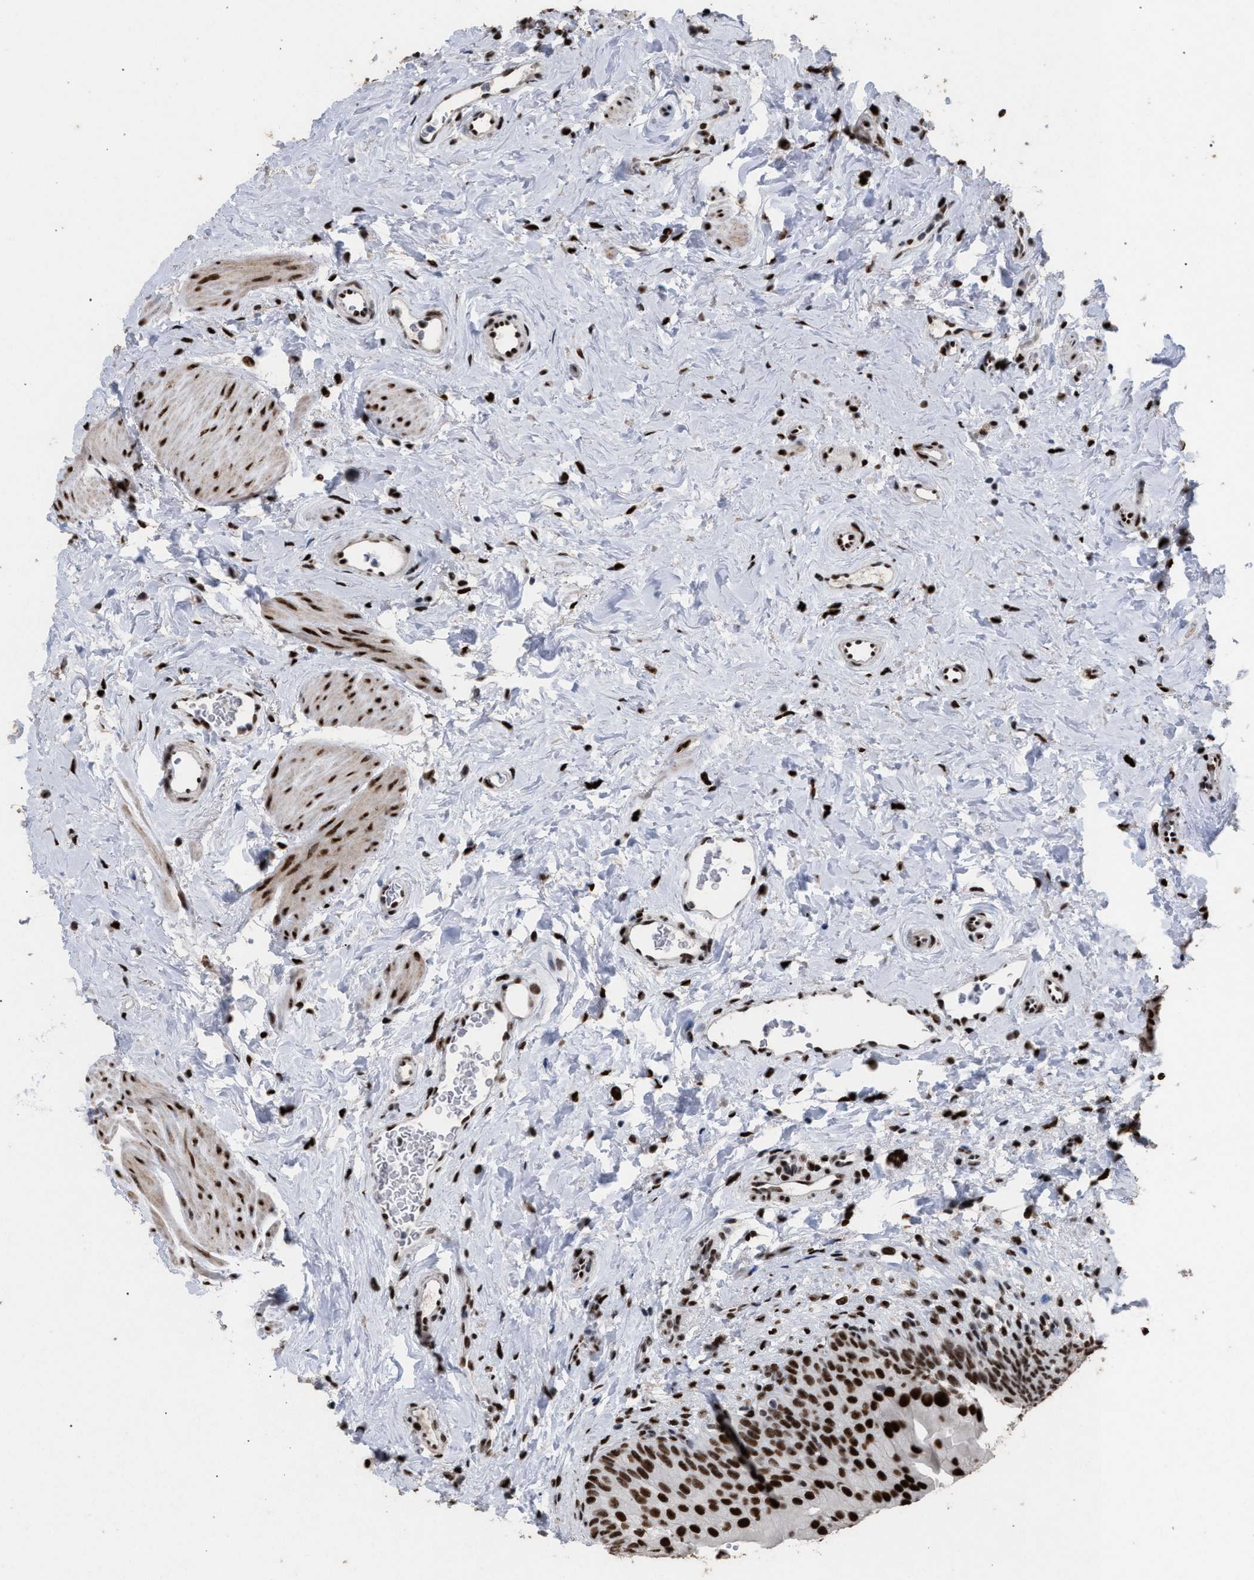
{"staining": {"intensity": "strong", "quantity": ">75%", "location": "nuclear"}, "tissue": "urinary bladder", "cell_type": "Urothelial cells", "image_type": "normal", "snomed": [{"axis": "morphology", "description": "Normal tissue, NOS"}, {"axis": "topography", "description": "Urinary bladder"}], "caption": "Protein expression analysis of unremarkable urinary bladder reveals strong nuclear staining in approximately >75% of urothelial cells.", "gene": "TP53BP1", "patient": {"sex": "female", "age": 79}}